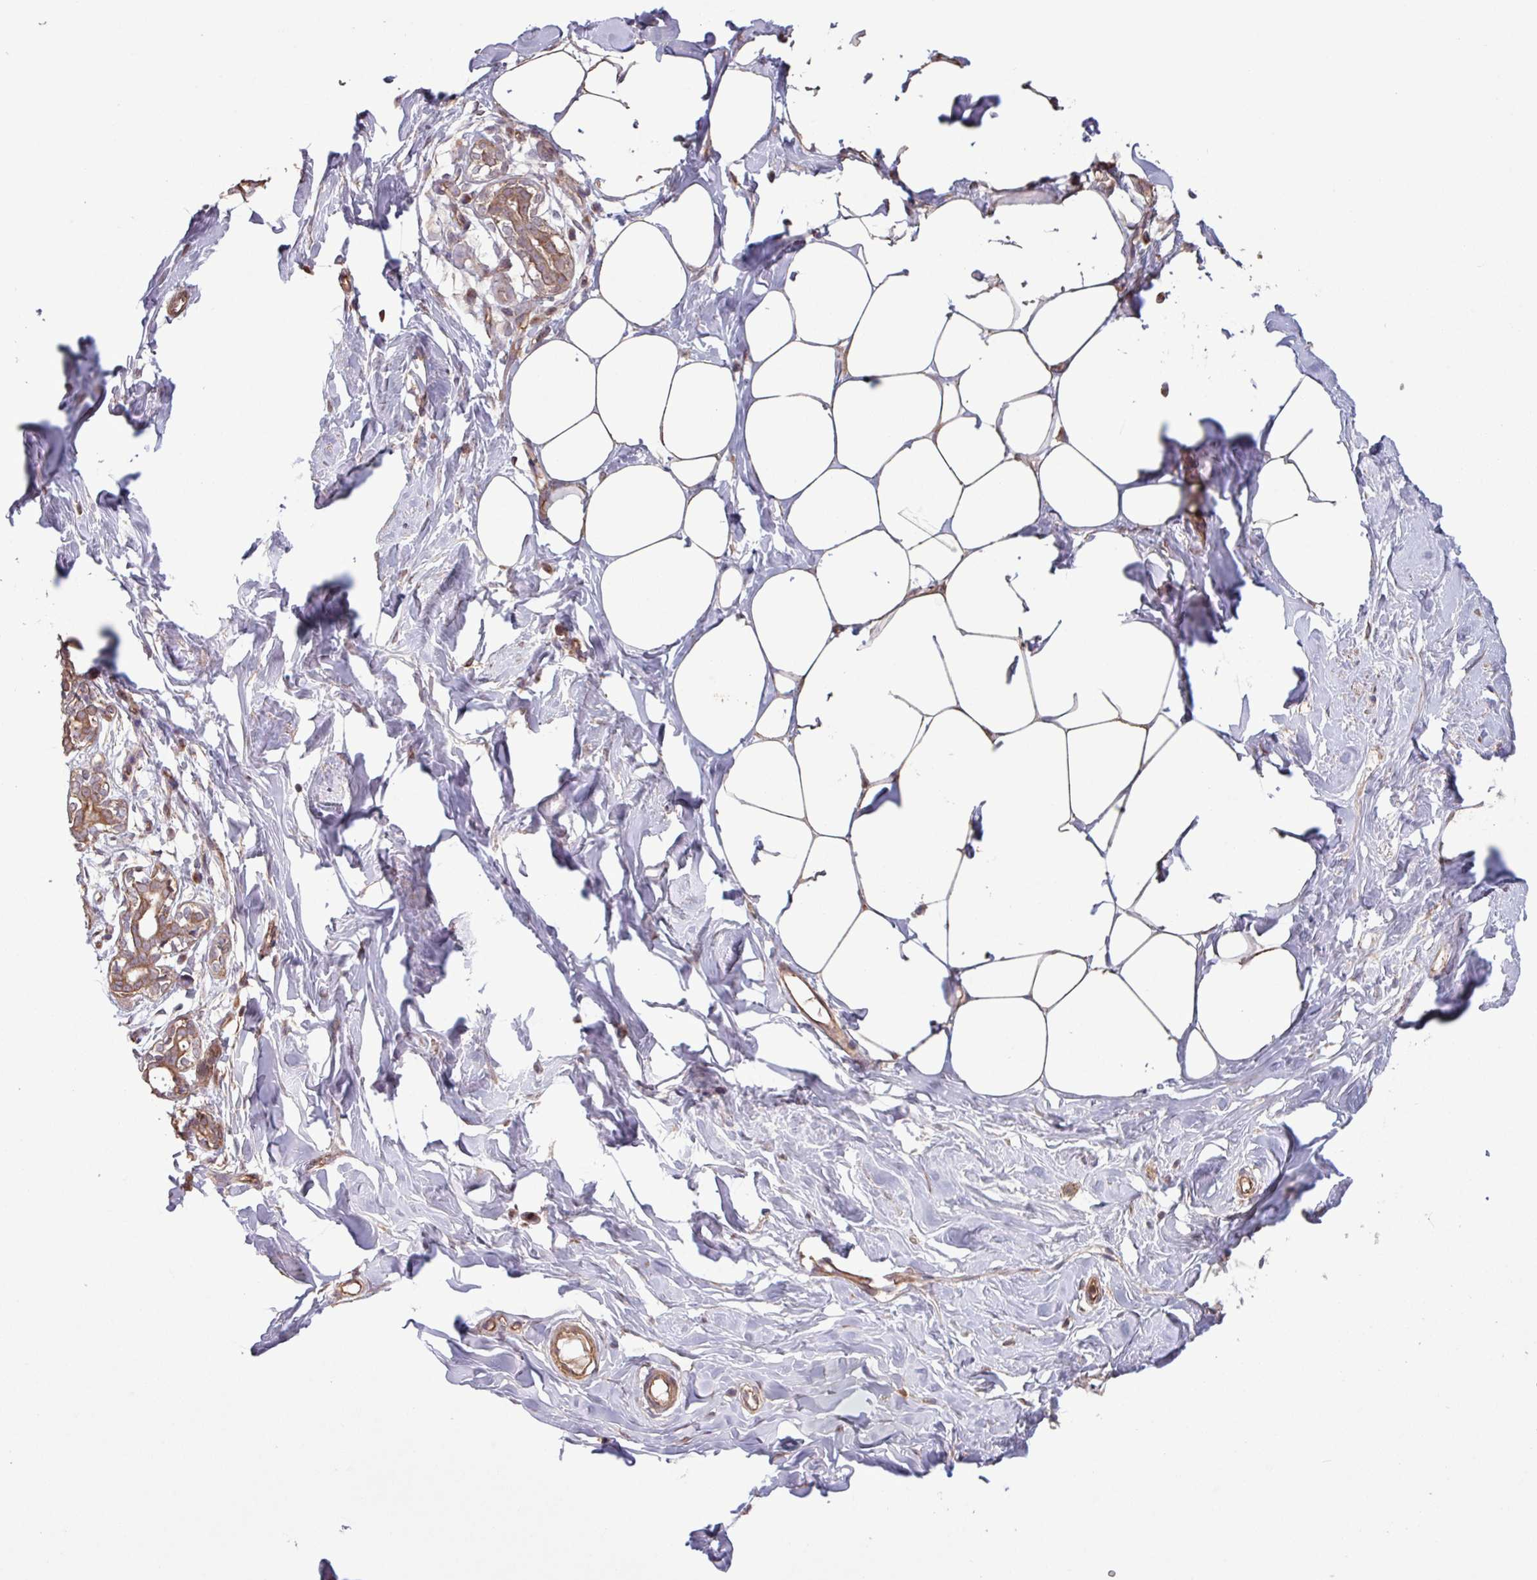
{"staining": {"intensity": "weak", "quantity": ">75%", "location": "cytoplasmic/membranous"}, "tissue": "breast", "cell_type": "Adipocytes", "image_type": "normal", "snomed": [{"axis": "morphology", "description": "Normal tissue, NOS"}, {"axis": "topography", "description": "Breast"}], "caption": "This photomicrograph reveals immunohistochemistry staining of unremarkable breast, with low weak cytoplasmic/membranous positivity in approximately >75% of adipocytes.", "gene": "TRABD2A", "patient": {"sex": "female", "age": 27}}